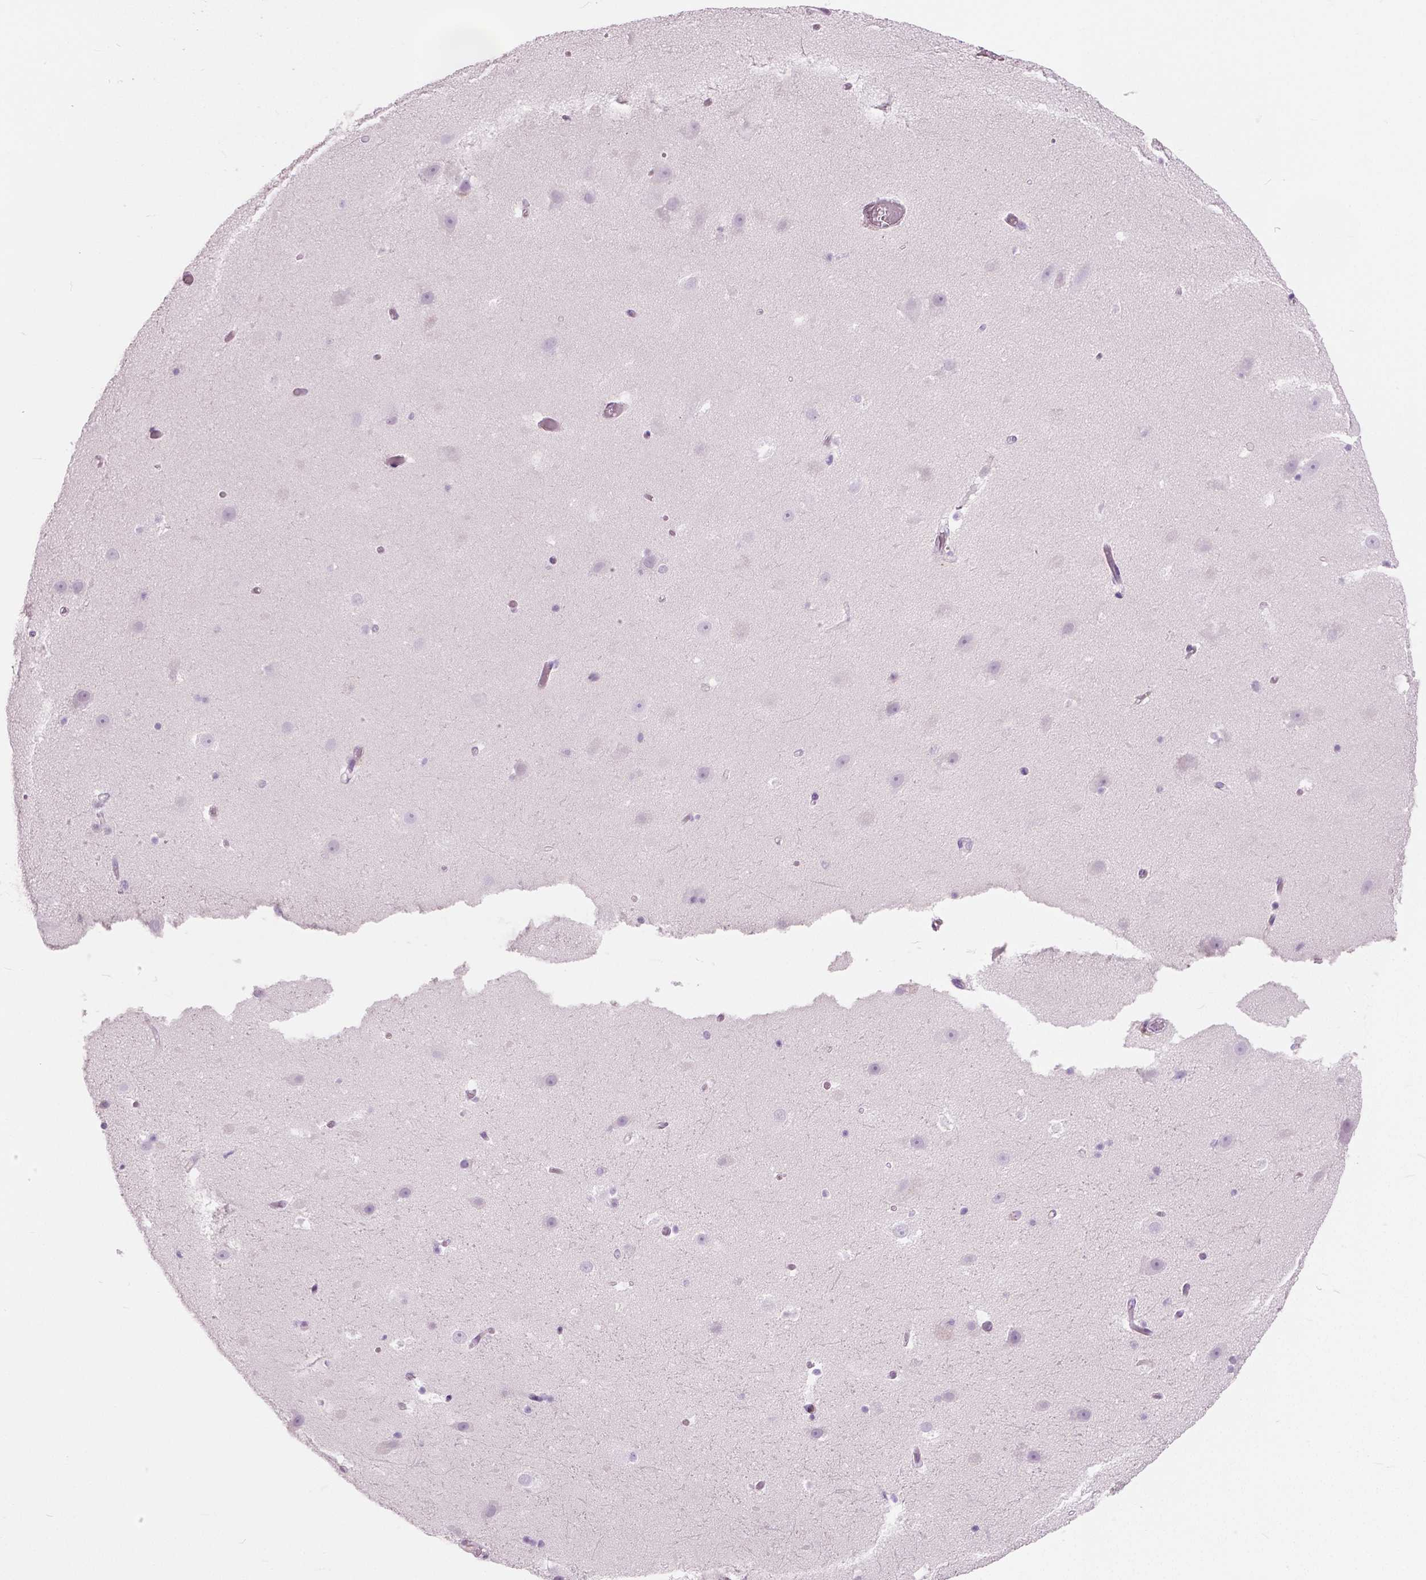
{"staining": {"intensity": "negative", "quantity": "none", "location": "none"}, "tissue": "hippocampus", "cell_type": "Glial cells", "image_type": "normal", "snomed": [{"axis": "morphology", "description": "Normal tissue, NOS"}, {"axis": "topography", "description": "Hippocampus"}], "caption": "This is a micrograph of immunohistochemistry (IHC) staining of benign hippocampus, which shows no expression in glial cells.", "gene": "GALM", "patient": {"sex": "male", "age": 26}}